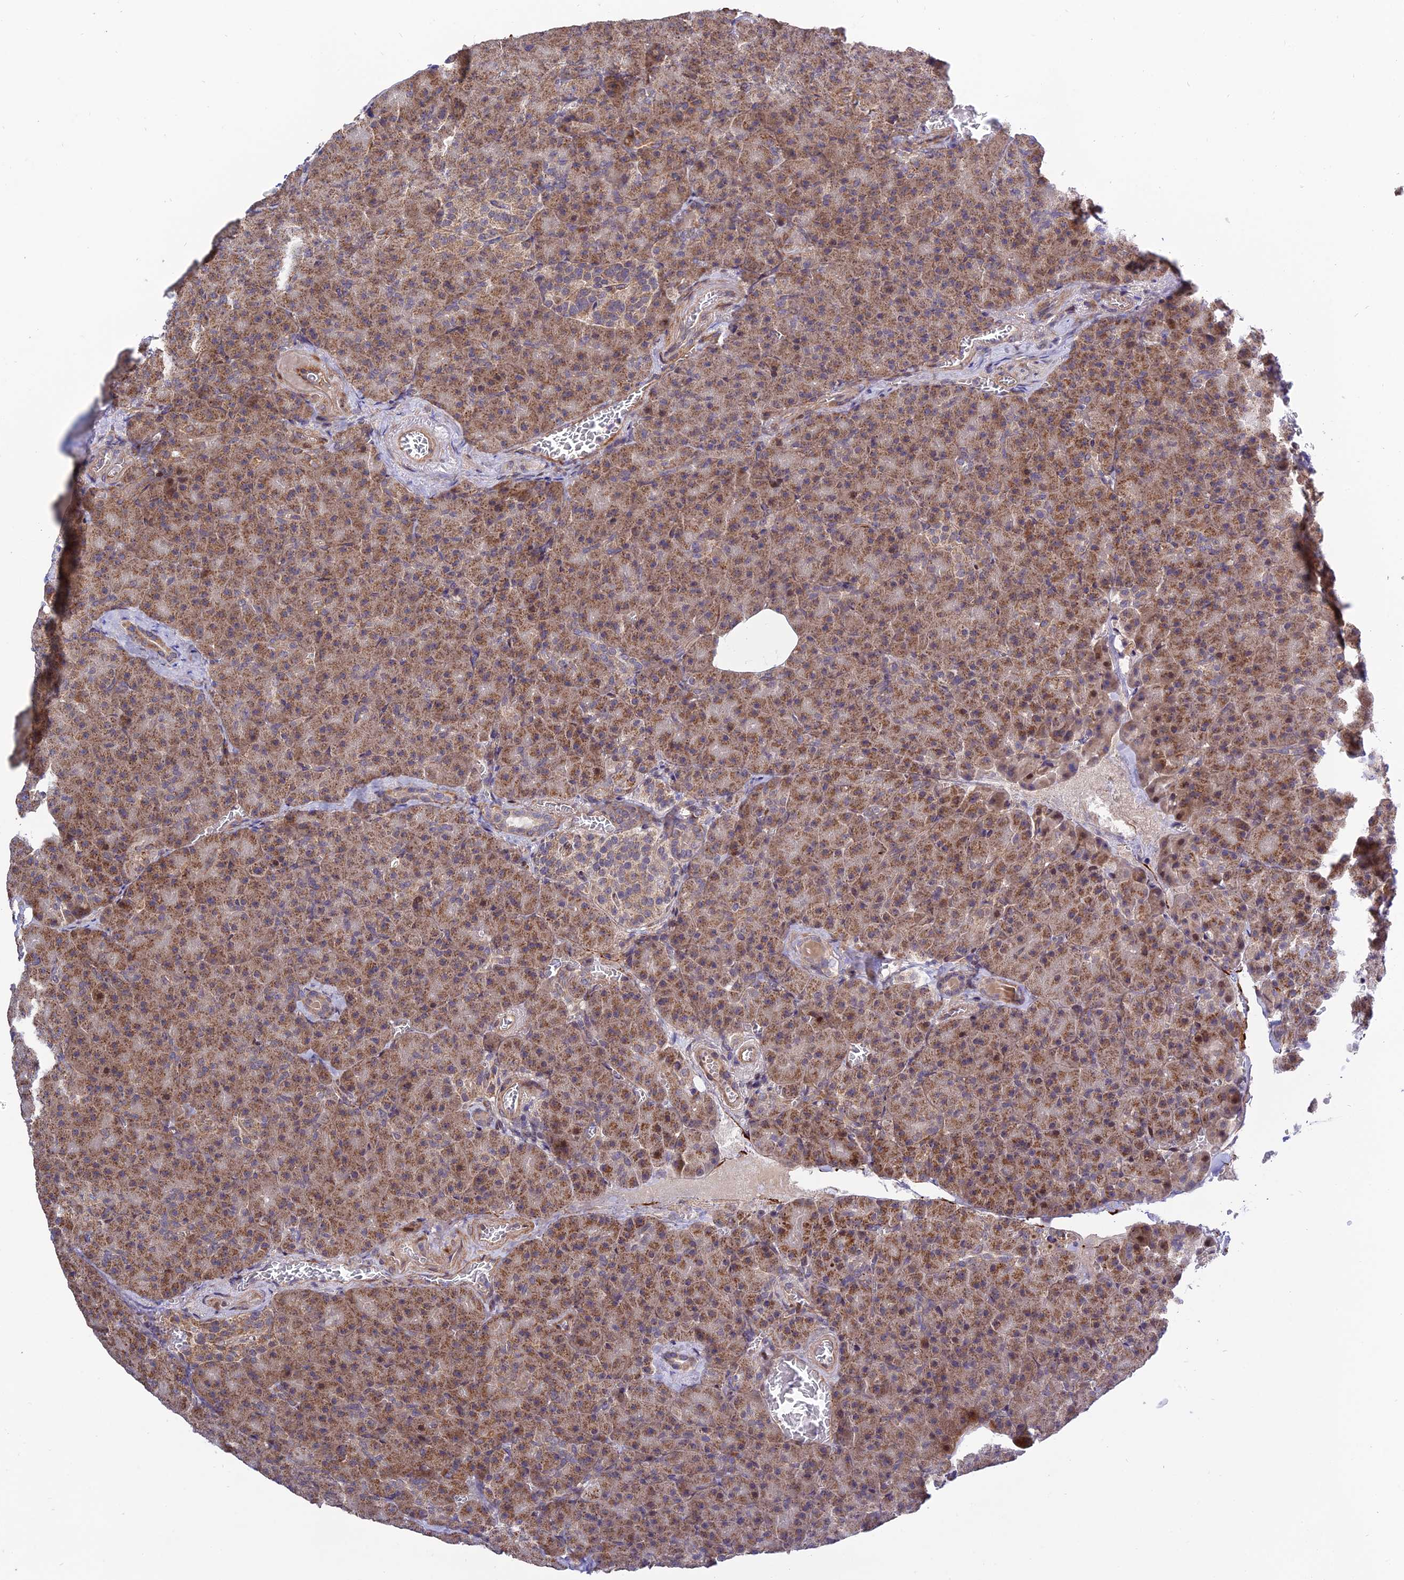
{"staining": {"intensity": "moderate", "quantity": ">75%", "location": "cytoplasmic/membranous"}, "tissue": "pancreas", "cell_type": "Exocrine glandular cells", "image_type": "normal", "snomed": [{"axis": "morphology", "description": "Normal tissue, NOS"}, {"axis": "topography", "description": "Pancreas"}], "caption": "Exocrine glandular cells display medium levels of moderate cytoplasmic/membranous staining in approximately >75% of cells in normal pancreas. The staining was performed using DAB (3,3'-diaminobenzidine), with brown indicating positive protein expression. Nuclei are stained blue with hematoxylin.", "gene": "PLEKHG2", "patient": {"sex": "female", "age": 74}}